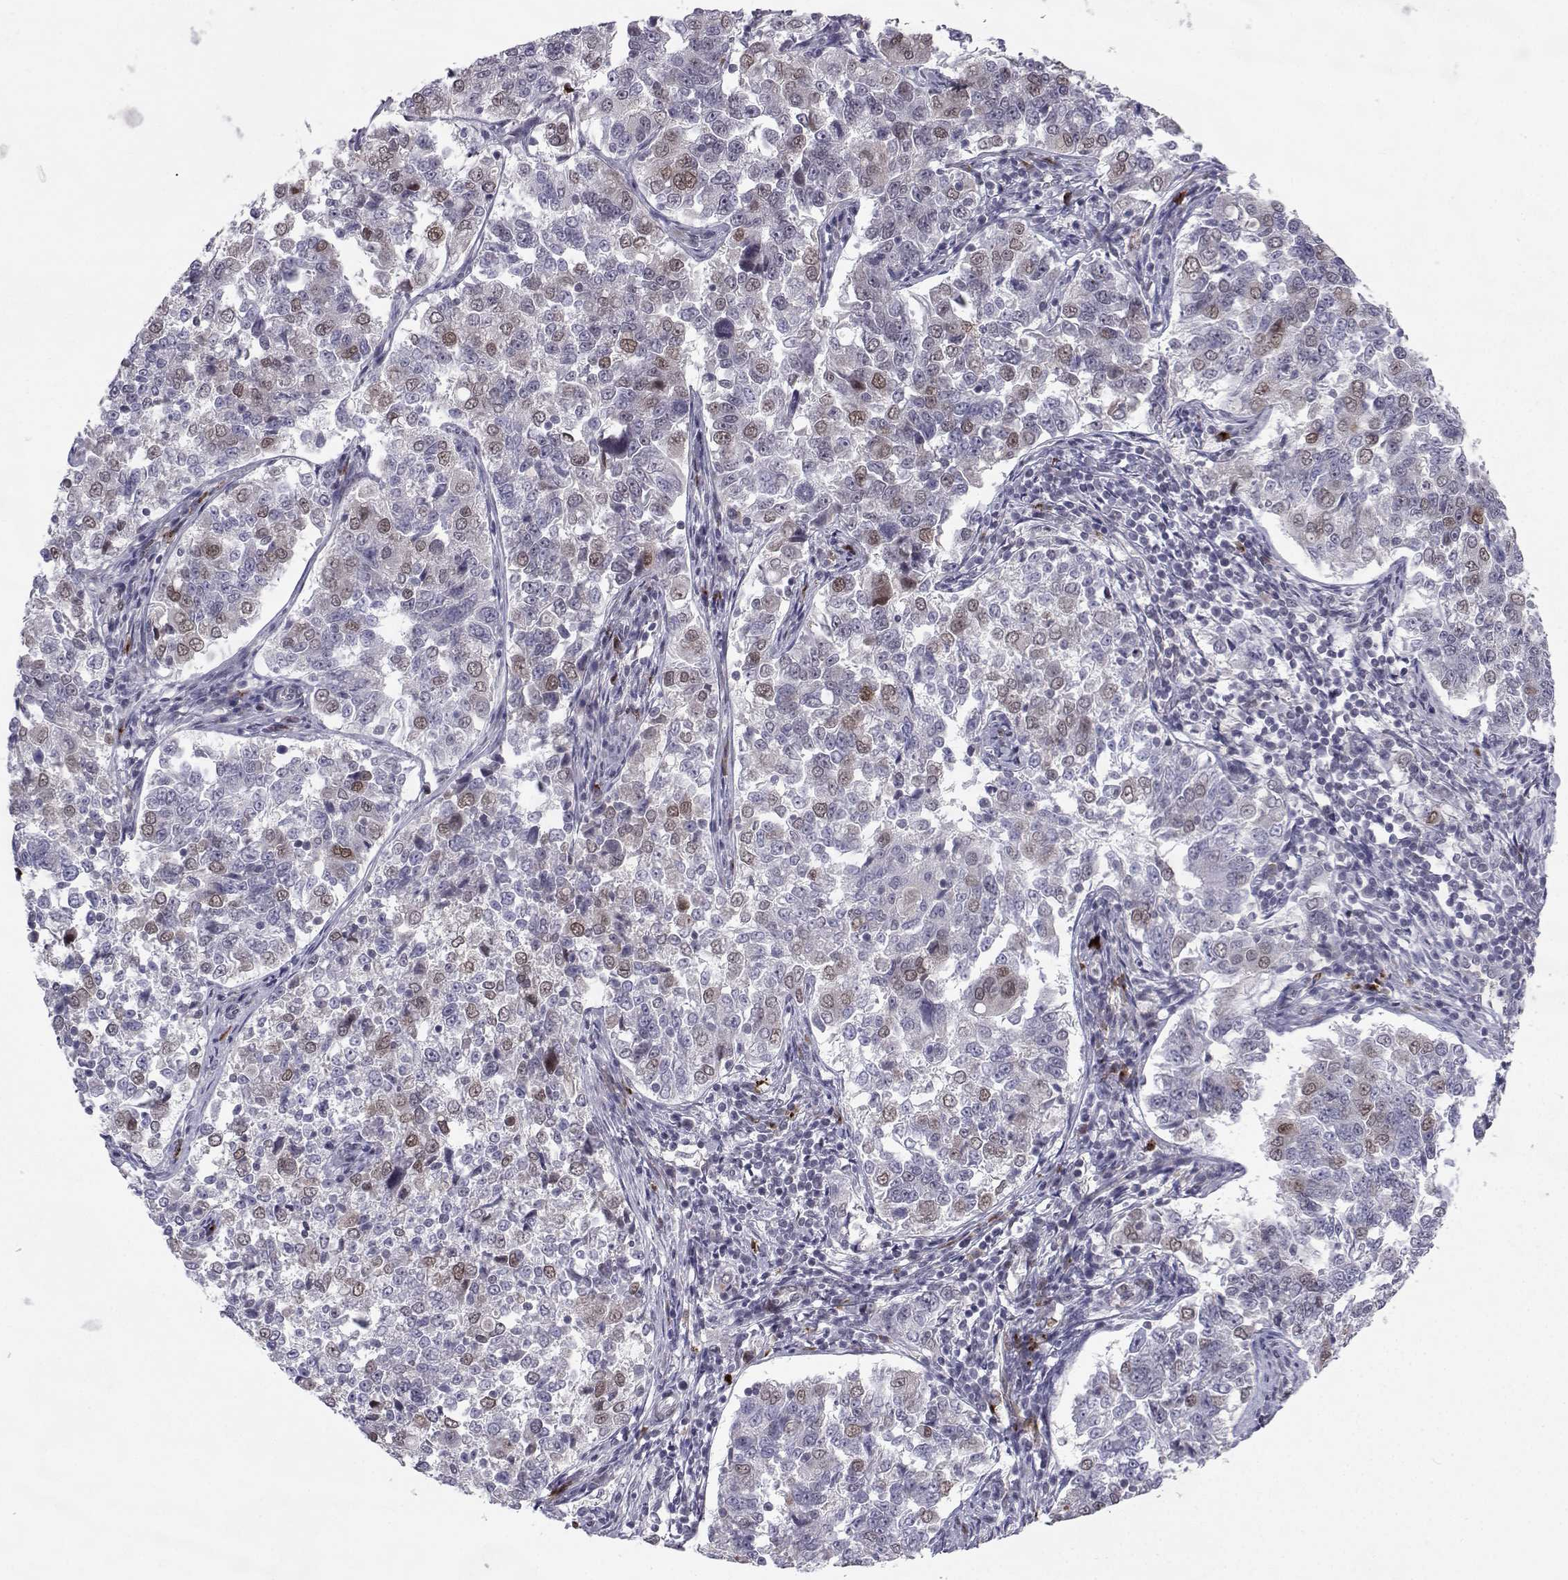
{"staining": {"intensity": "moderate", "quantity": "<25%", "location": "cytoplasmic/membranous"}, "tissue": "endometrial cancer", "cell_type": "Tumor cells", "image_type": "cancer", "snomed": [{"axis": "morphology", "description": "Adenocarcinoma, NOS"}, {"axis": "topography", "description": "Endometrium"}], "caption": "Protein staining of endometrial adenocarcinoma tissue exhibits moderate cytoplasmic/membranous positivity in approximately <25% of tumor cells.", "gene": "RBM24", "patient": {"sex": "female", "age": 43}}